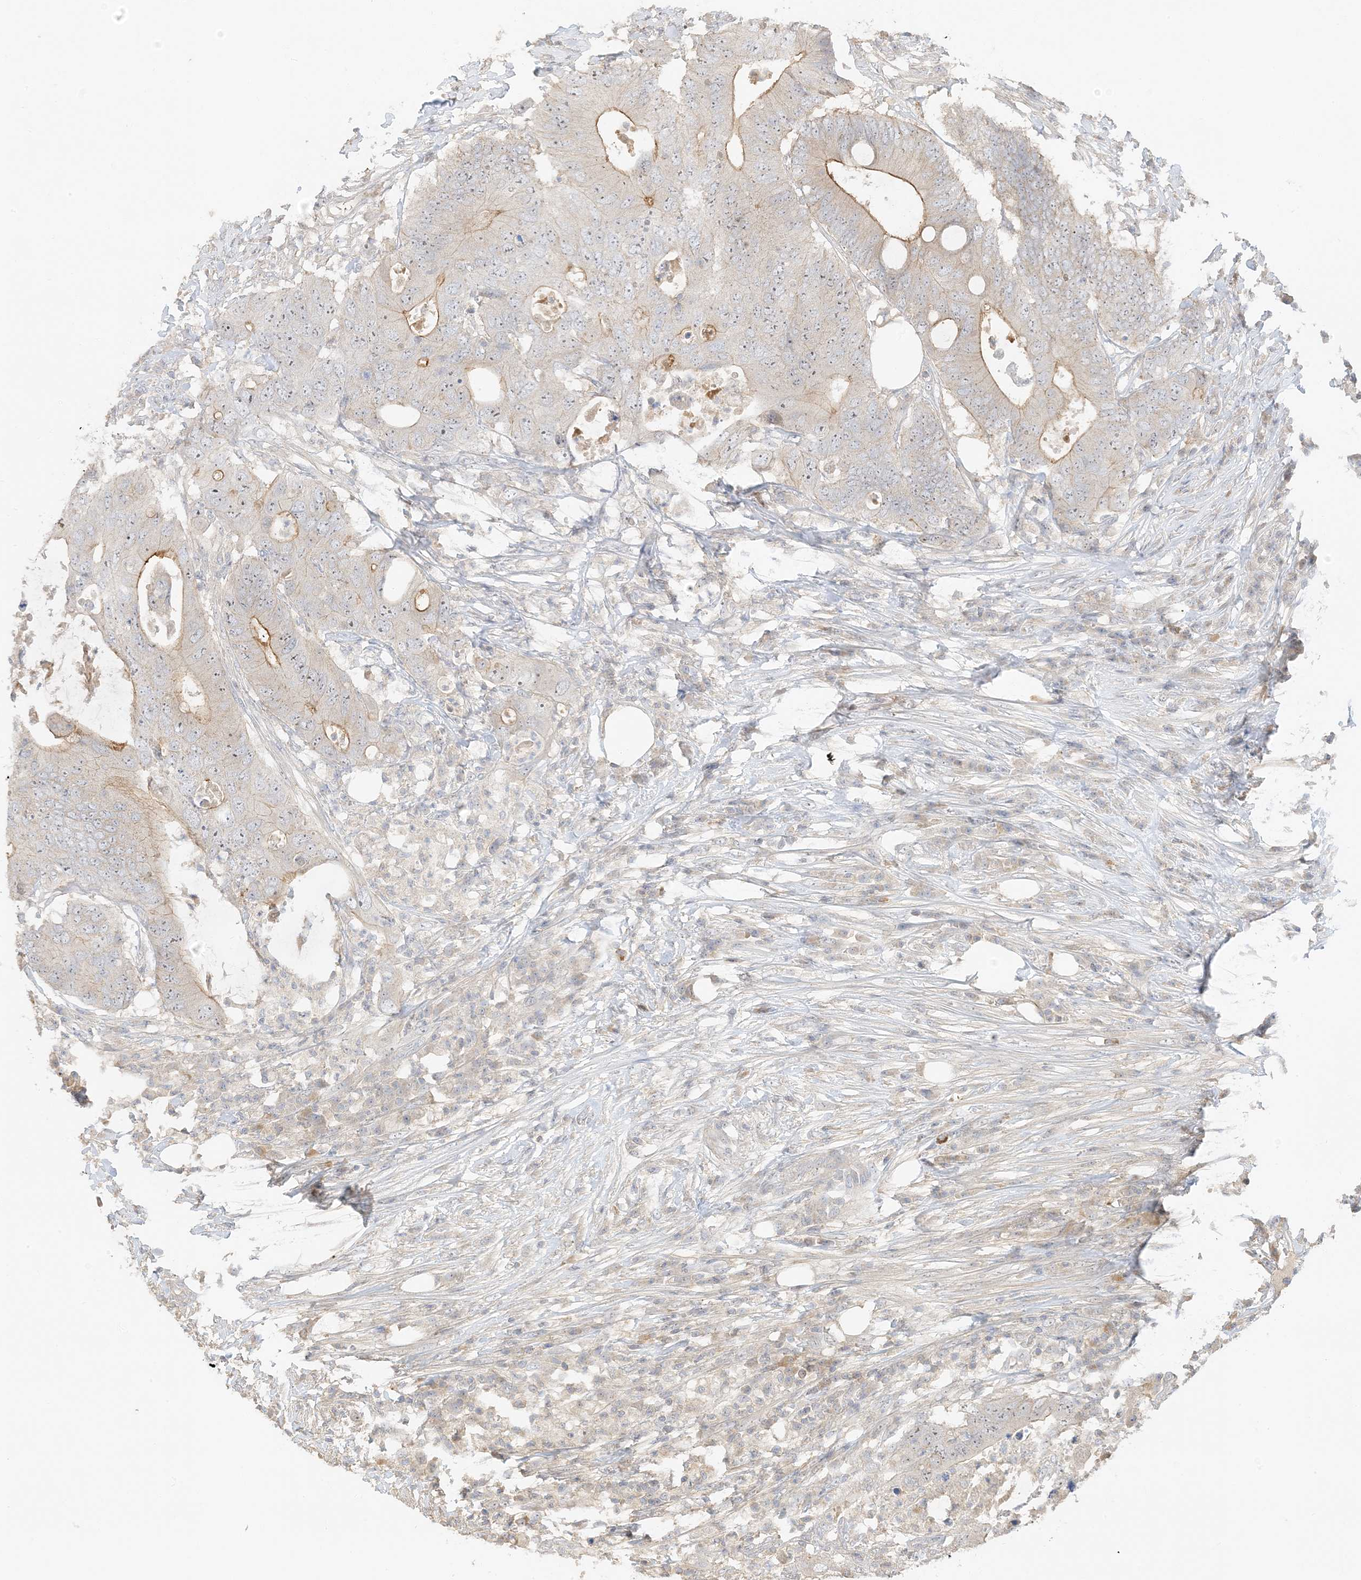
{"staining": {"intensity": "strong", "quantity": "<25%", "location": "cytoplasmic/membranous,nuclear"}, "tissue": "colorectal cancer", "cell_type": "Tumor cells", "image_type": "cancer", "snomed": [{"axis": "morphology", "description": "Adenocarcinoma, NOS"}, {"axis": "topography", "description": "Colon"}], "caption": "Human adenocarcinoma (colorectal) stained for a protein (brown) exhibits strong cytoplasmic/membranous and nuclear positive expression in approximately <25% of tumor cells.", "gene": "ETAA1", "patient": {"sex": "male", "age": 71}}